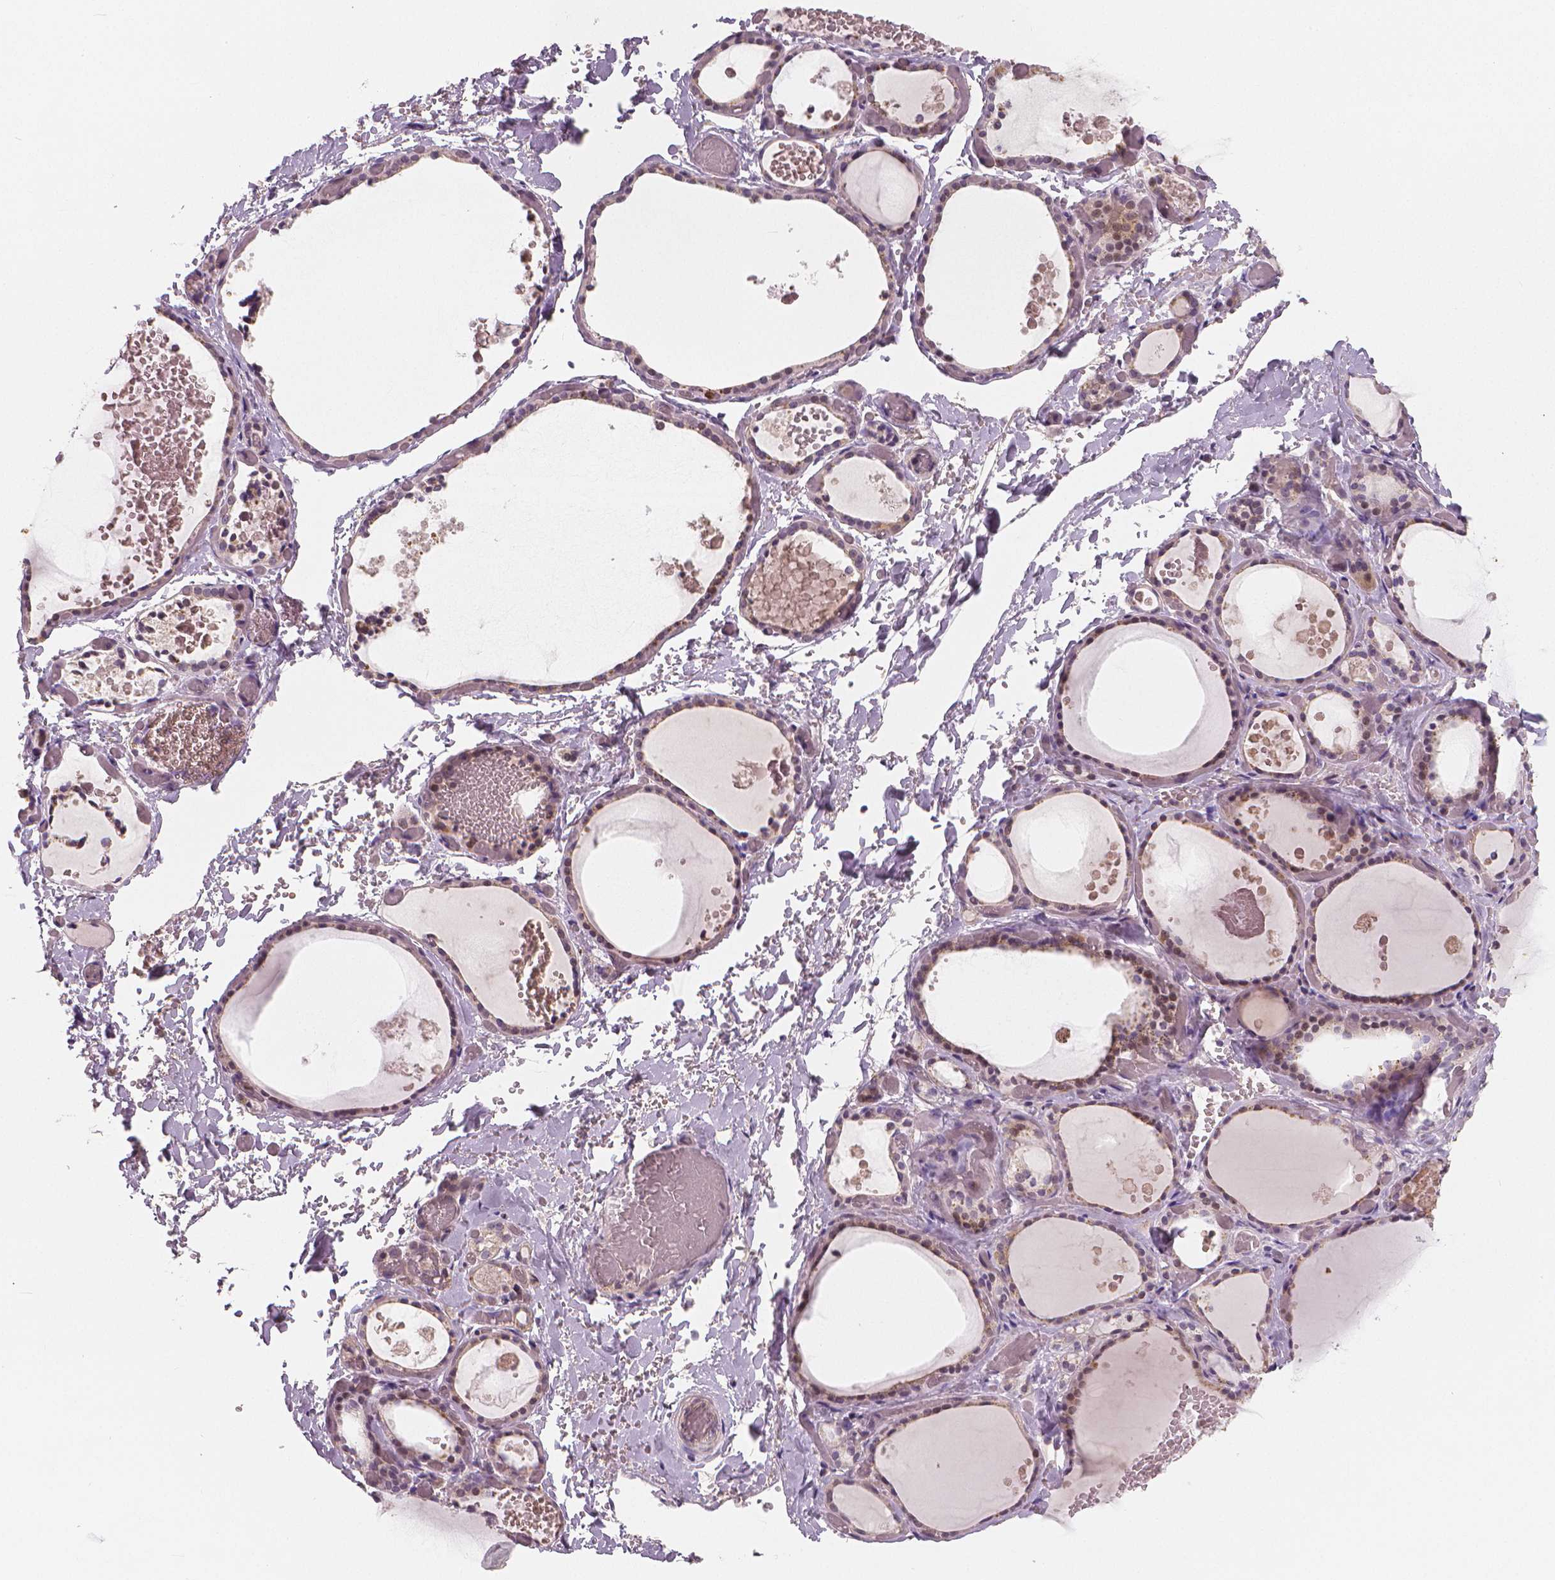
{"staining": {"intensity": "weak", "quantity": "25%-75%", "location": "cytoplasmic/membranous,nuclear"}, "tissue": "thyroid gland", "cell_type": "Glandular cells", "image_type": "normal", "snomed": [{"axis": "morphology", "description": "Normal tissue, NOS"}, {"axis": "topography", "description": "Thyroid gland"}], "caption": "Immunohistochemical staining of normal thyroid gland reveals 25%-75% levels of weak cytoplasmic/membranous,nuclear protein positivity in approximately 25%-75% of glandular cells.", "gene": "RNASE7", "patient": {"sex": "female", "age": 56}}